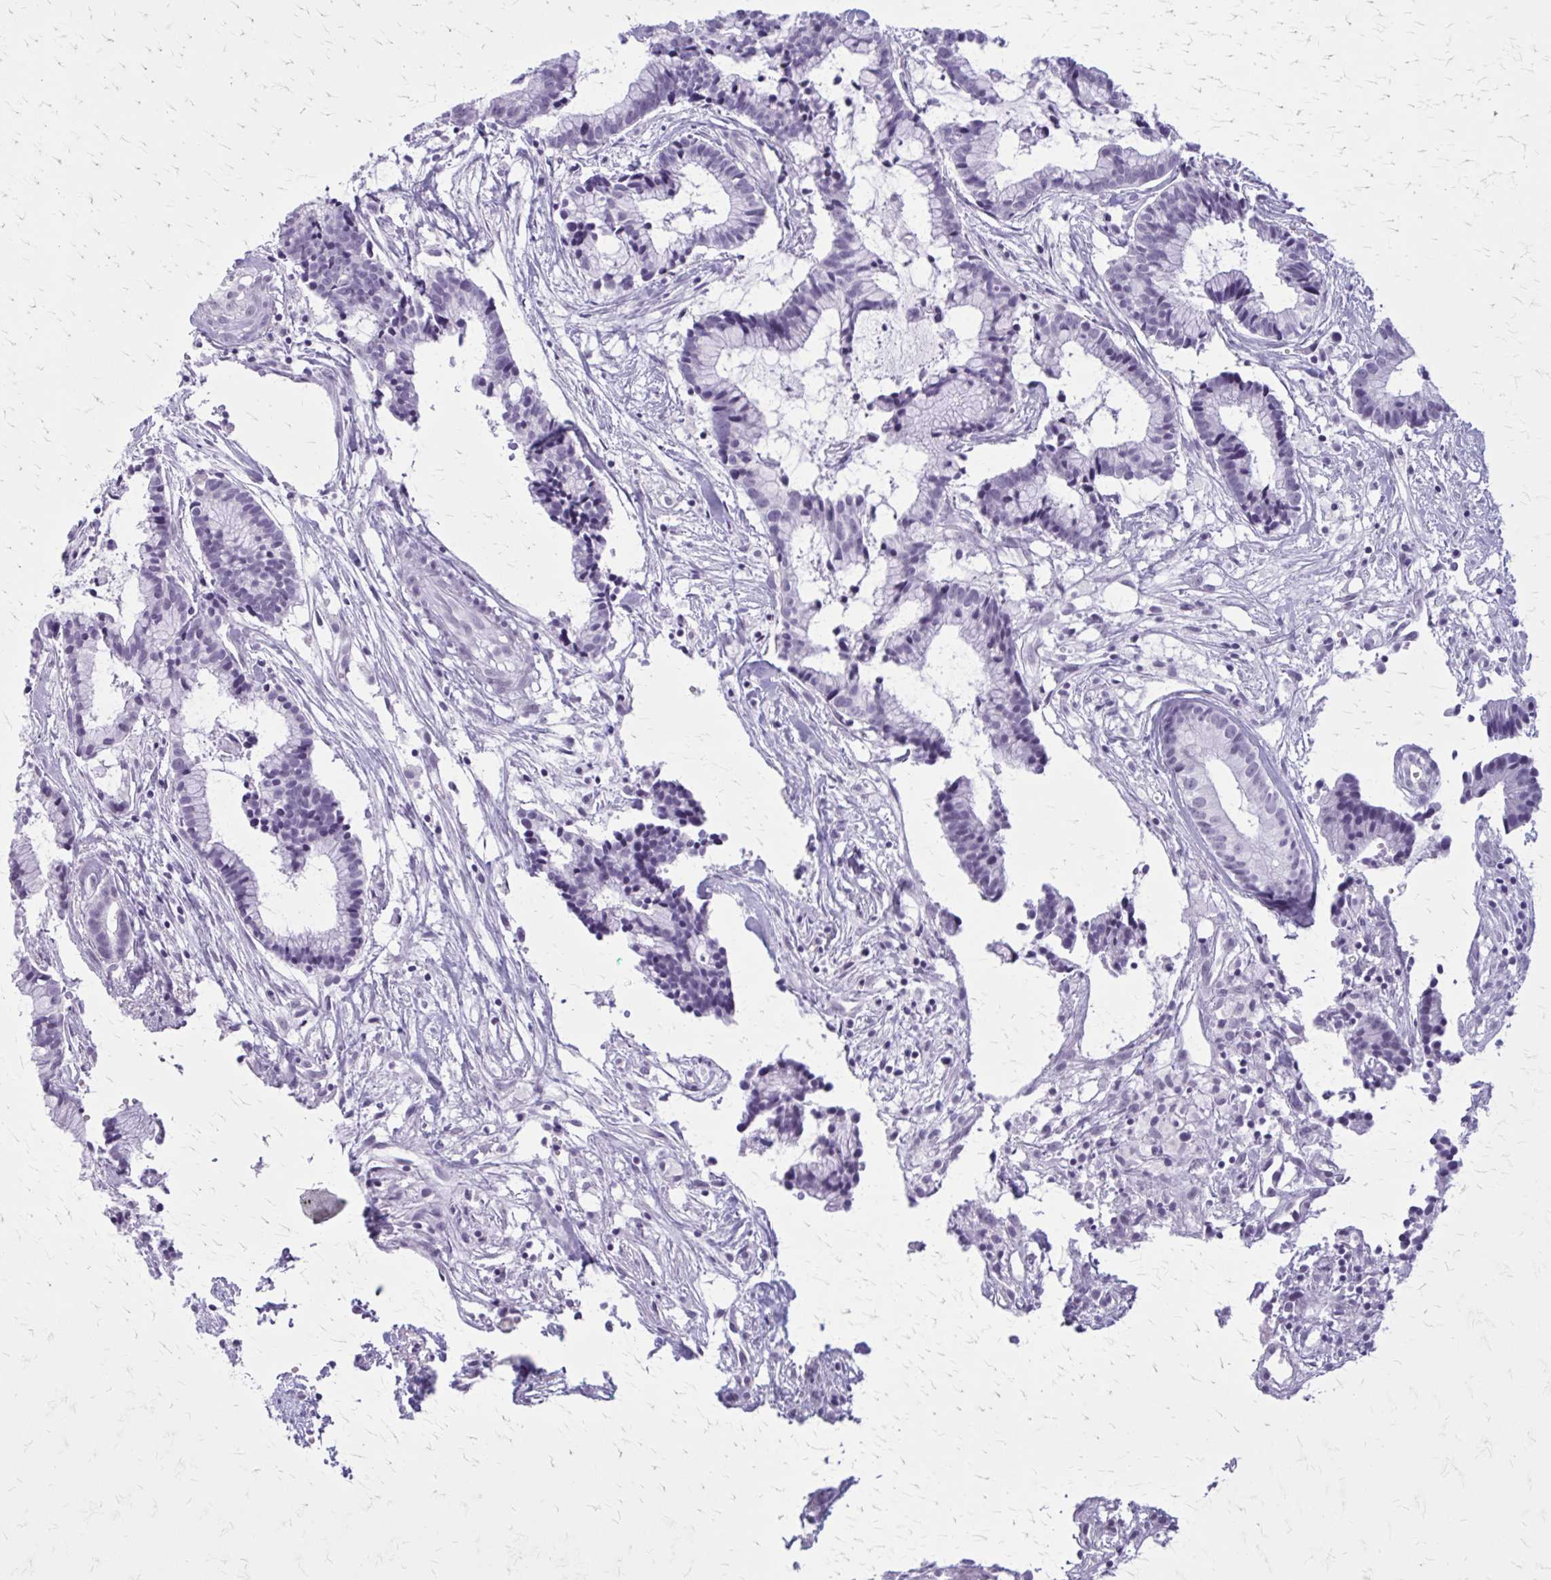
{"staining": {"intensity": "negative", "quantity": "none", "location": "none"}, "tissue": "colorectal cancer", "cell_type": "Tumor cells", "image_type": "cancer", "snomed": [{"axis": "morphology", "description": "Adenocarcinoma, NOS"}, {"axis": "topography", "description": "Colon"}], "caption": "Colorectal cancer was stained to show a protein in brown. There is no significant positivity in tumor cells. The staining is performed using DAB brown chromogen with nuclei counter-stained in using hematoxylin.", "gene": "GAD1", "patient": {"sex": "female", "age": 78}}